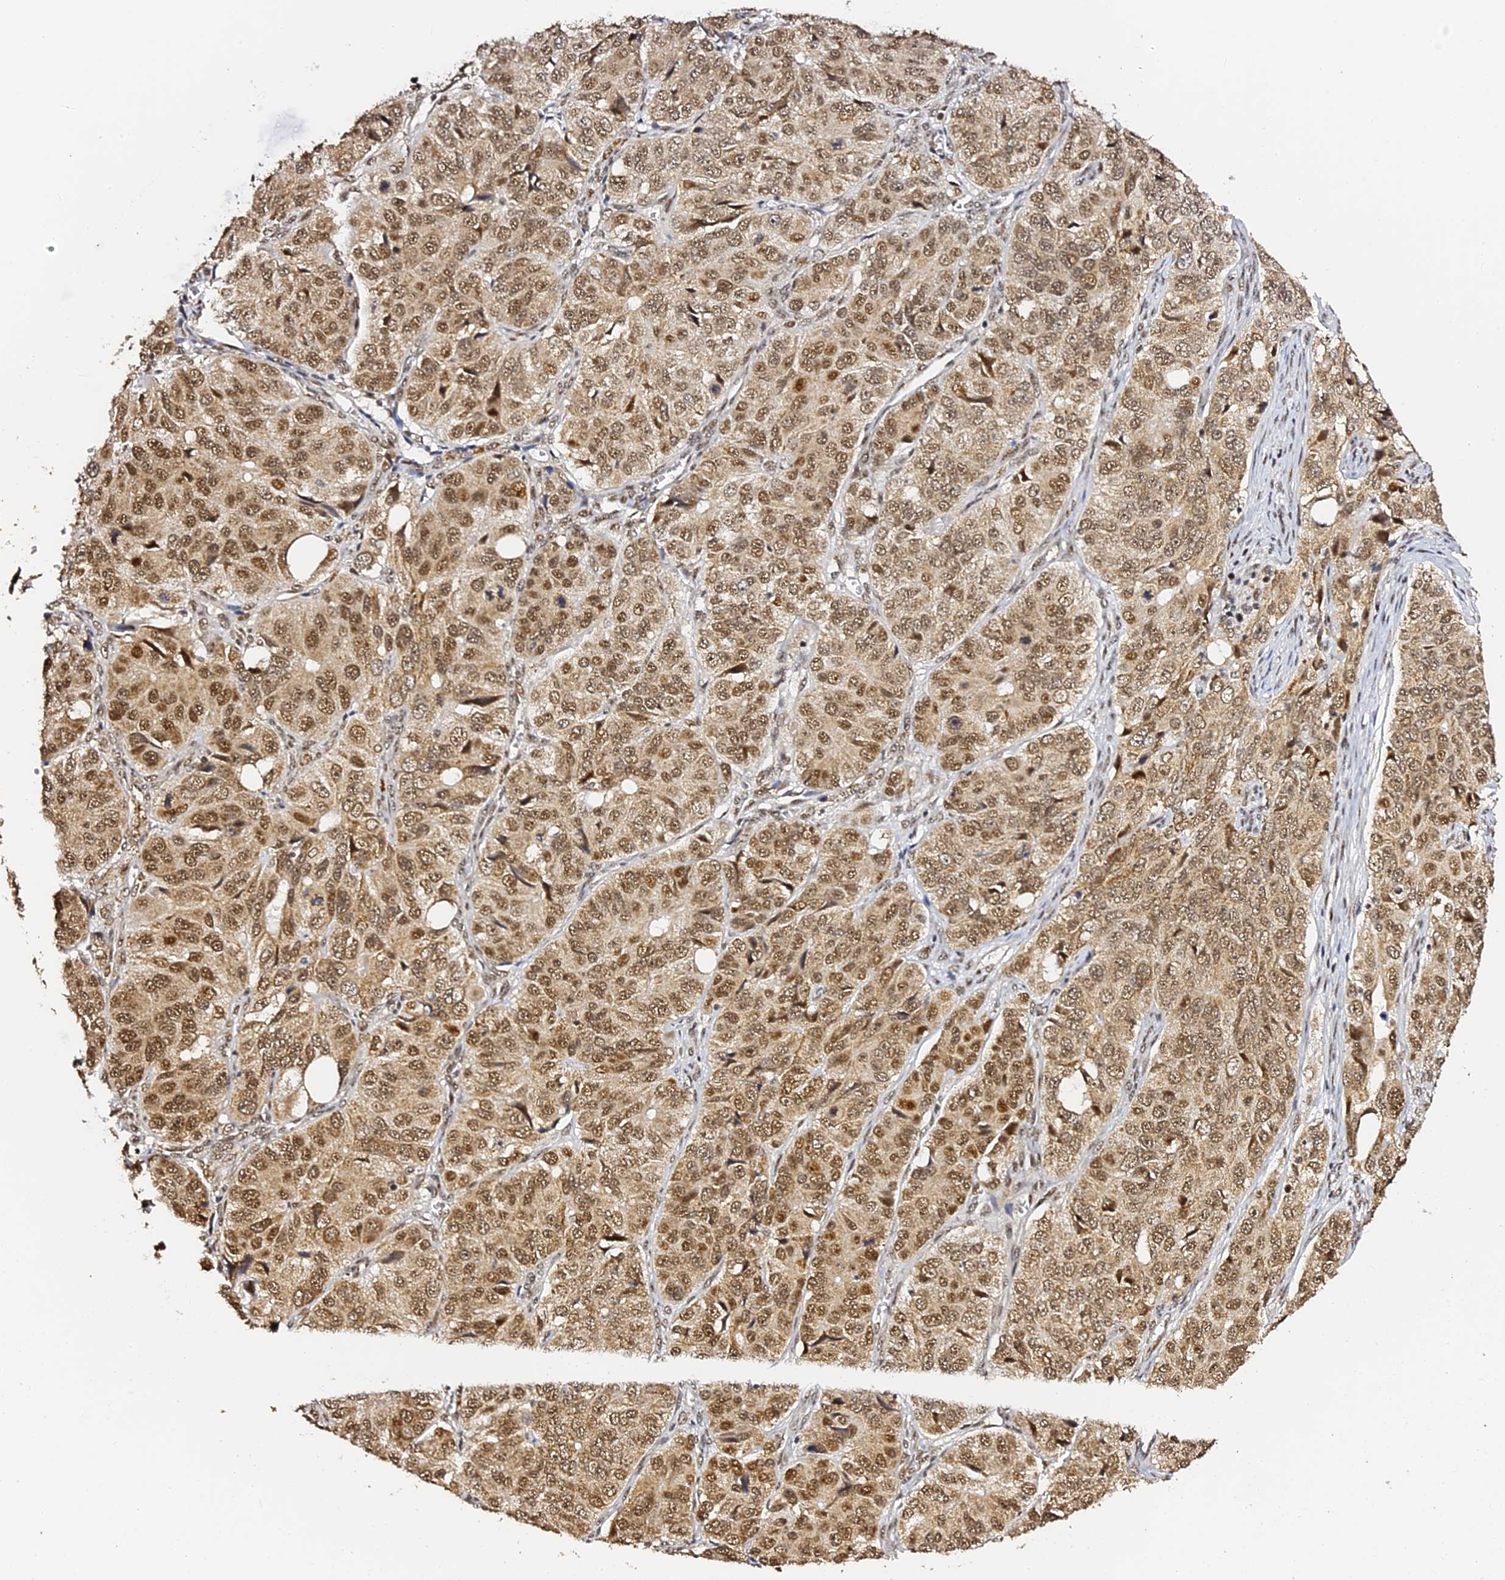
{"staining": {"intensity": "moderate", "quantity": ">75%", "location": "cytoplasmic/membranous,nuclear"}, "tissue": "ovarian cancer", "cell_type": "Tumor cells", "image_type": "cancer", "snomed": [{"axis": "morphology", "description": "Carcinoma, endometroid"}, {"axis": "topography", "description": "Ovary"}], "caption": "The image demonstrates immunohistochemical staining of endometroid carcinoma (ovarian). There is moderate cytoplasmic/membranous and nuclear staining is seen in about >75% of tumor cells.", "gene": "MCRS1", "patient": {"sex": "female", "age": 51}}